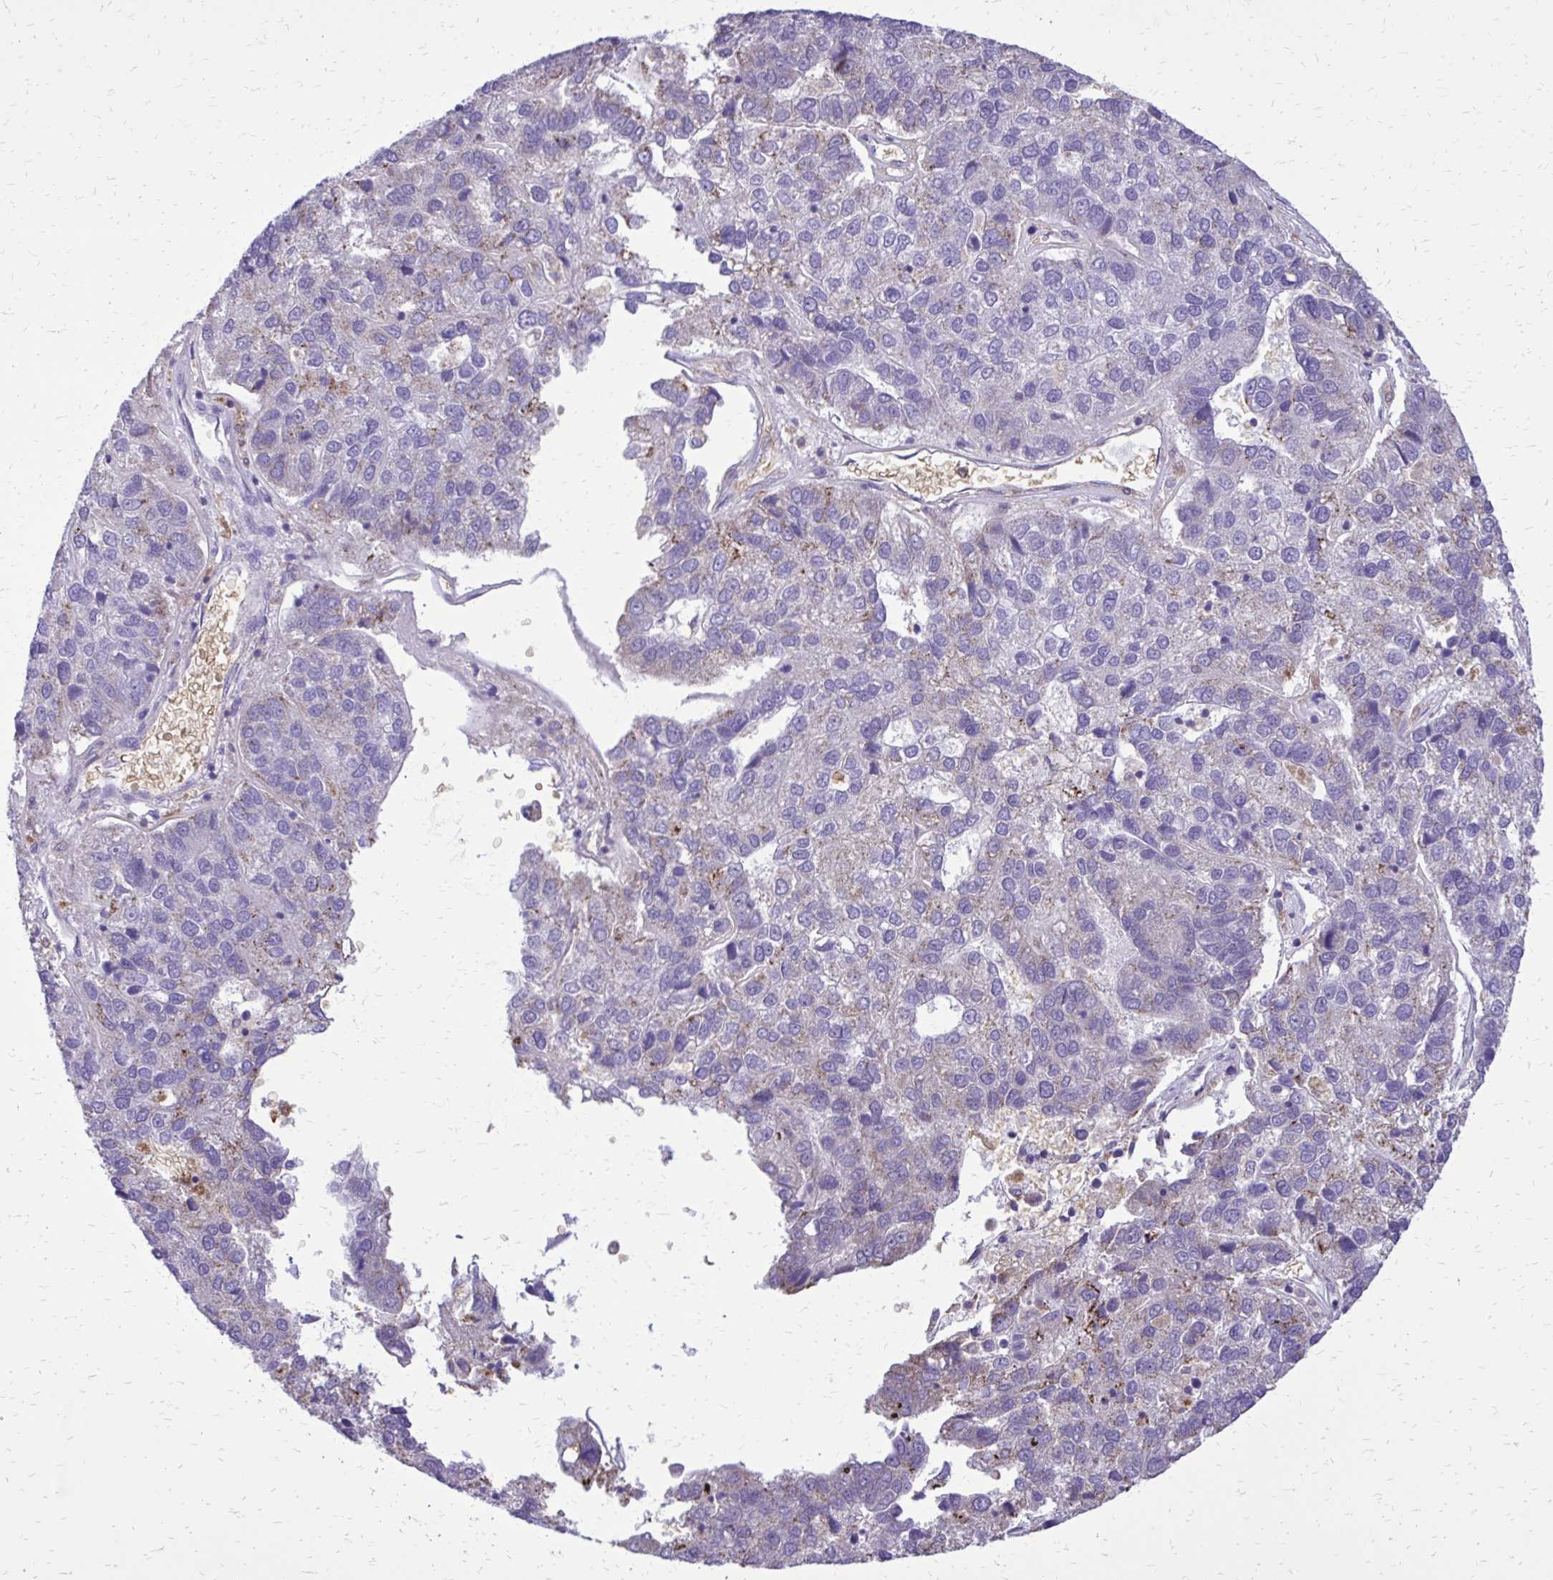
{"staining": {"intensity": "weak", "quantity": "<25%", "location": "cytoplasmic/membranous"}, "tissue": "pancreatic cancer", "cell_type": "Tumor cells", "image_type": "cancer", "snomed": [{"axis": "morphology", "description": "Adenocarcinoma, NOS"}, {"axis": "topography", "description": "Pancreas"}], "caption": "Tumor cells are negative for protein expression in human adenocarcinoma (pancreatic).", "gene": "CAT", "patient": {"sex": "female", "age": 61}}